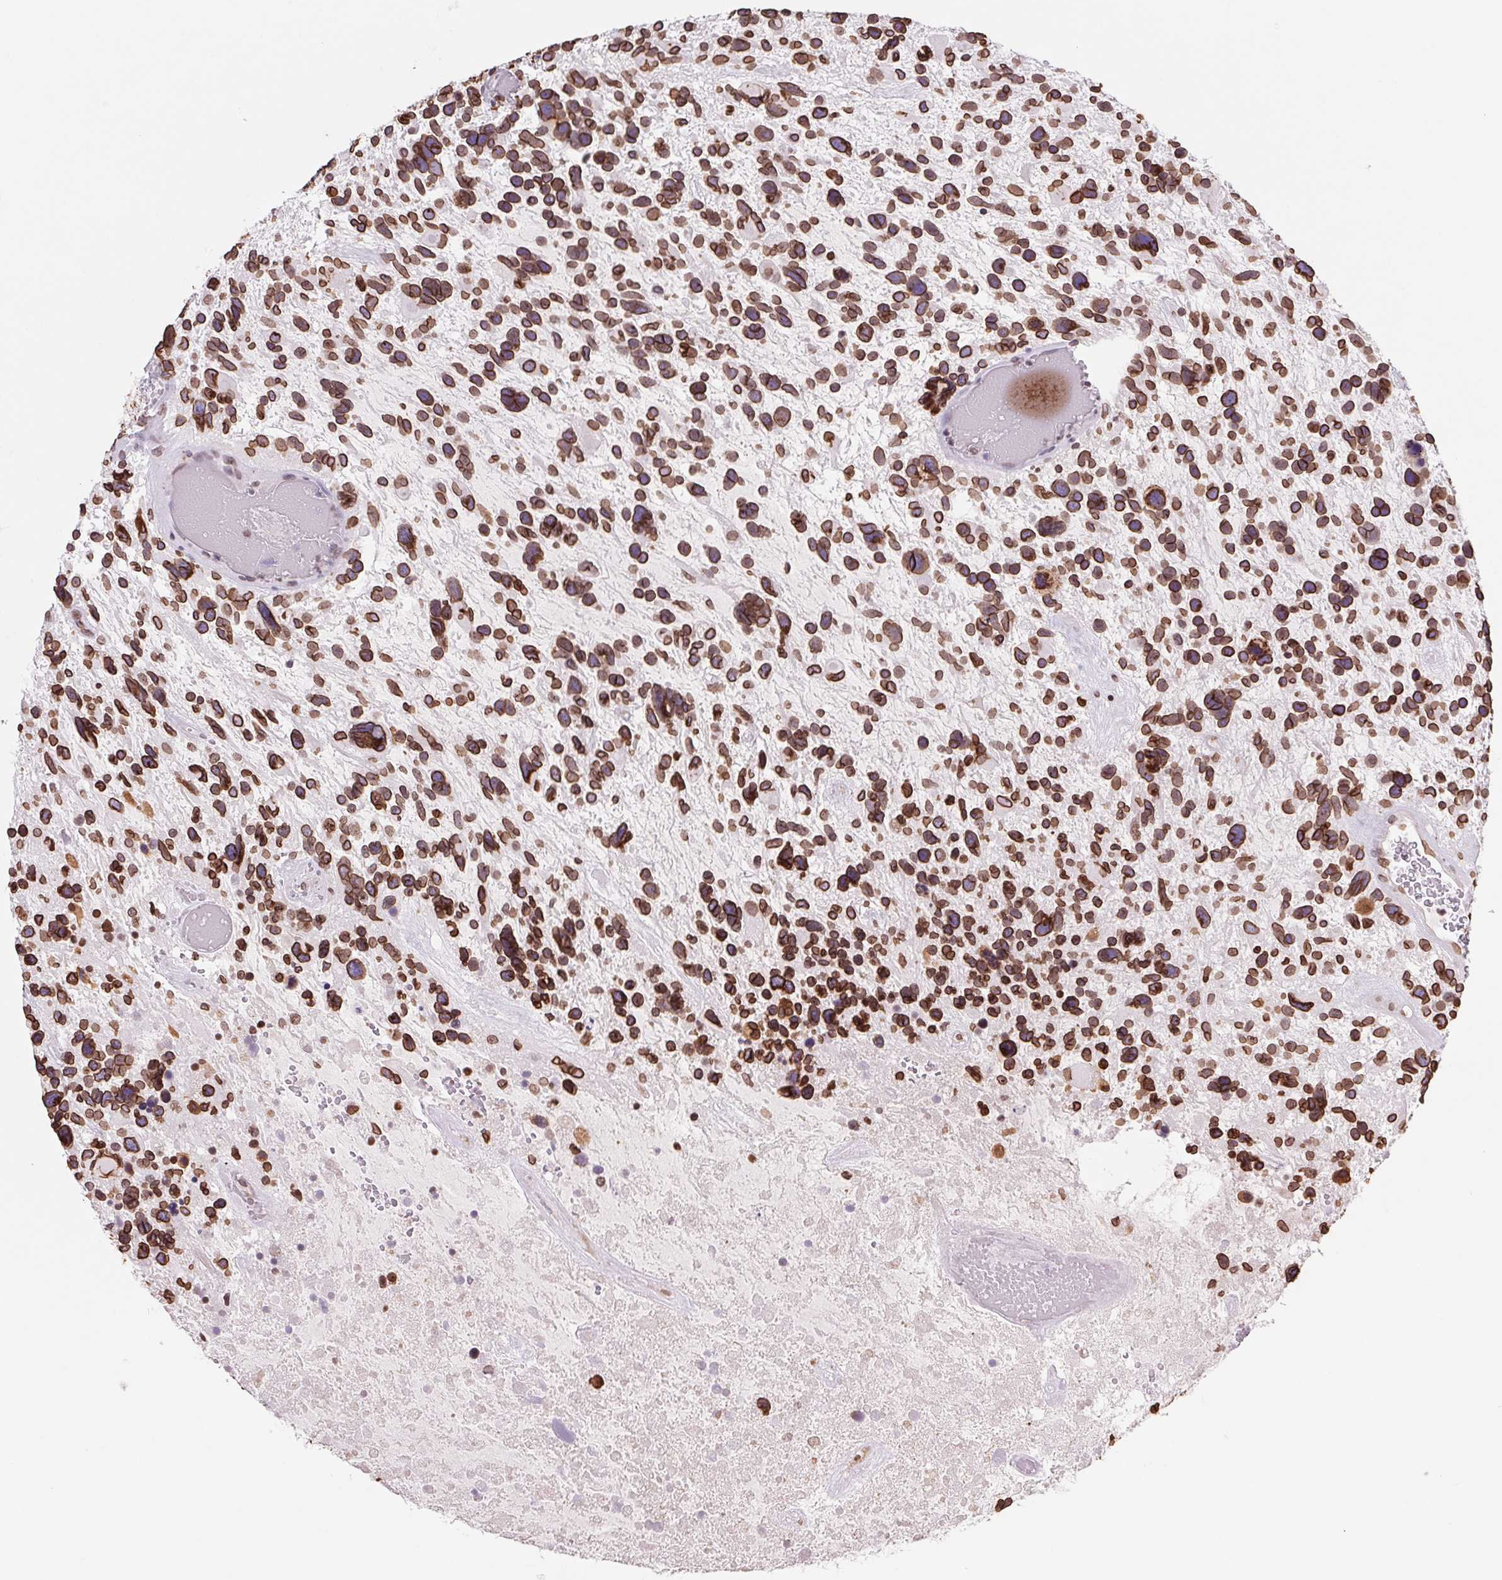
{"staining": {"intensity": "strong", "quantity": ">75%", "location": "cytoplasmic/membranous,nuclear"}, "tissue": "glioma", "cell_type": "Tumor cells", "image_type": "cancer", "snomed": [{"axis": "morphology", "description": "Glioma, malignant, High grade"}, {"axis": "topography", "description": "Brain"}], "caption": "IHC image of malignant glioma (high-grade) stained for a protein (brown), which exhibits high levels of strong cytoplasmic/membranous and nuclear staining in about >75% of tumor cells.", "gene": "LMNB2", "patient": {"sex": "male", "age": 49}}